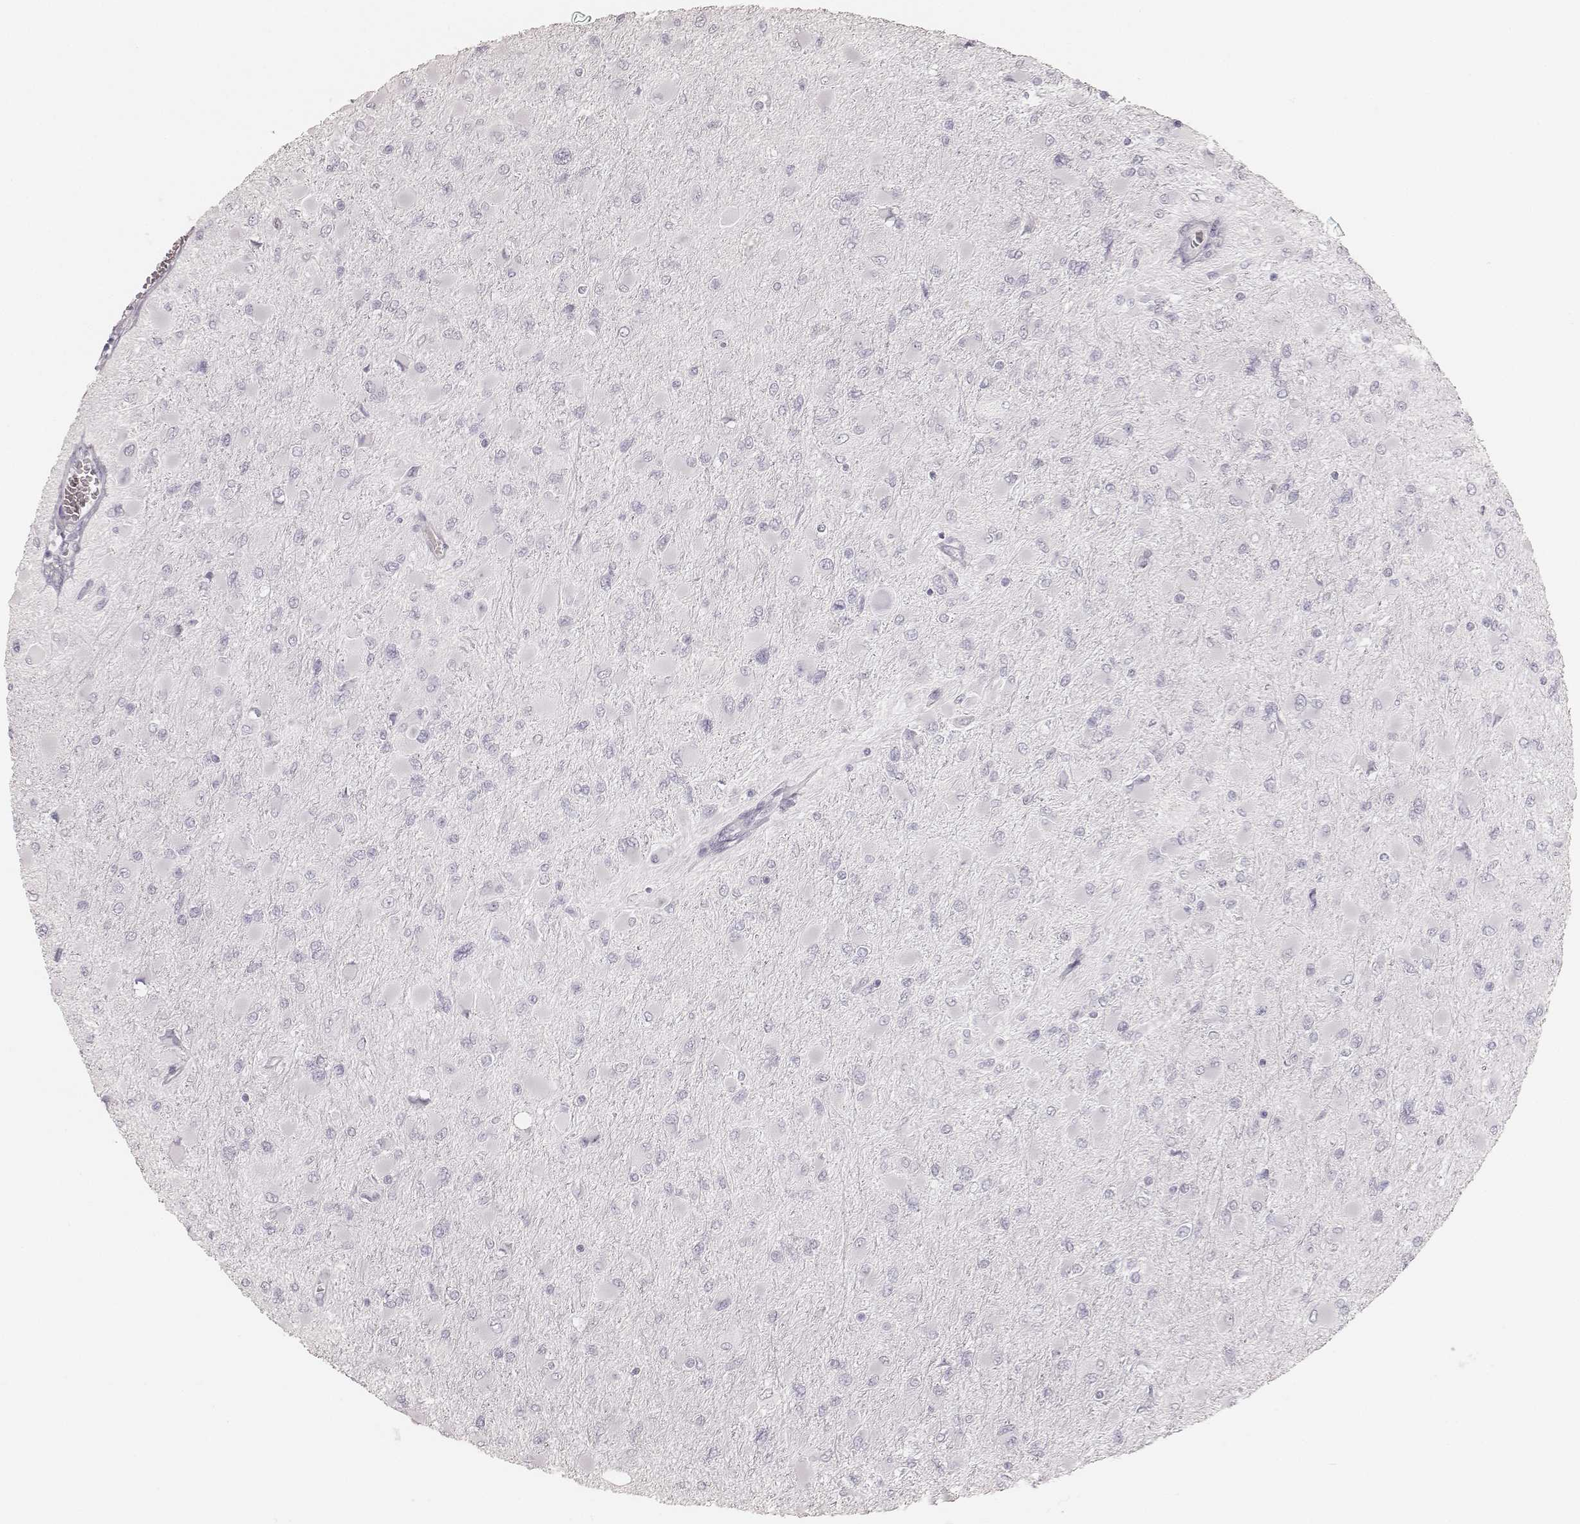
{"staining": {"intensity": "negative", "quantity": "none", "location": "none"}, "tissue": "glioma", "cell_type": "Tumor cells", "image_type": "cancer", "snomed": [{"axis": "morphology", "description": "Glioma, malignant, High grade"}, {"axis": "topography", "description": "Cerebral cortex"}], "caption": "Immunohistochemistry image of neoplastic tissue: human glioma stained with DAB (3,3'-diaminobenzidine) shows no significant protein positivity in tumor cells.", "gene": "KRT82", "patient": {"sex": "female", "age": 36}}